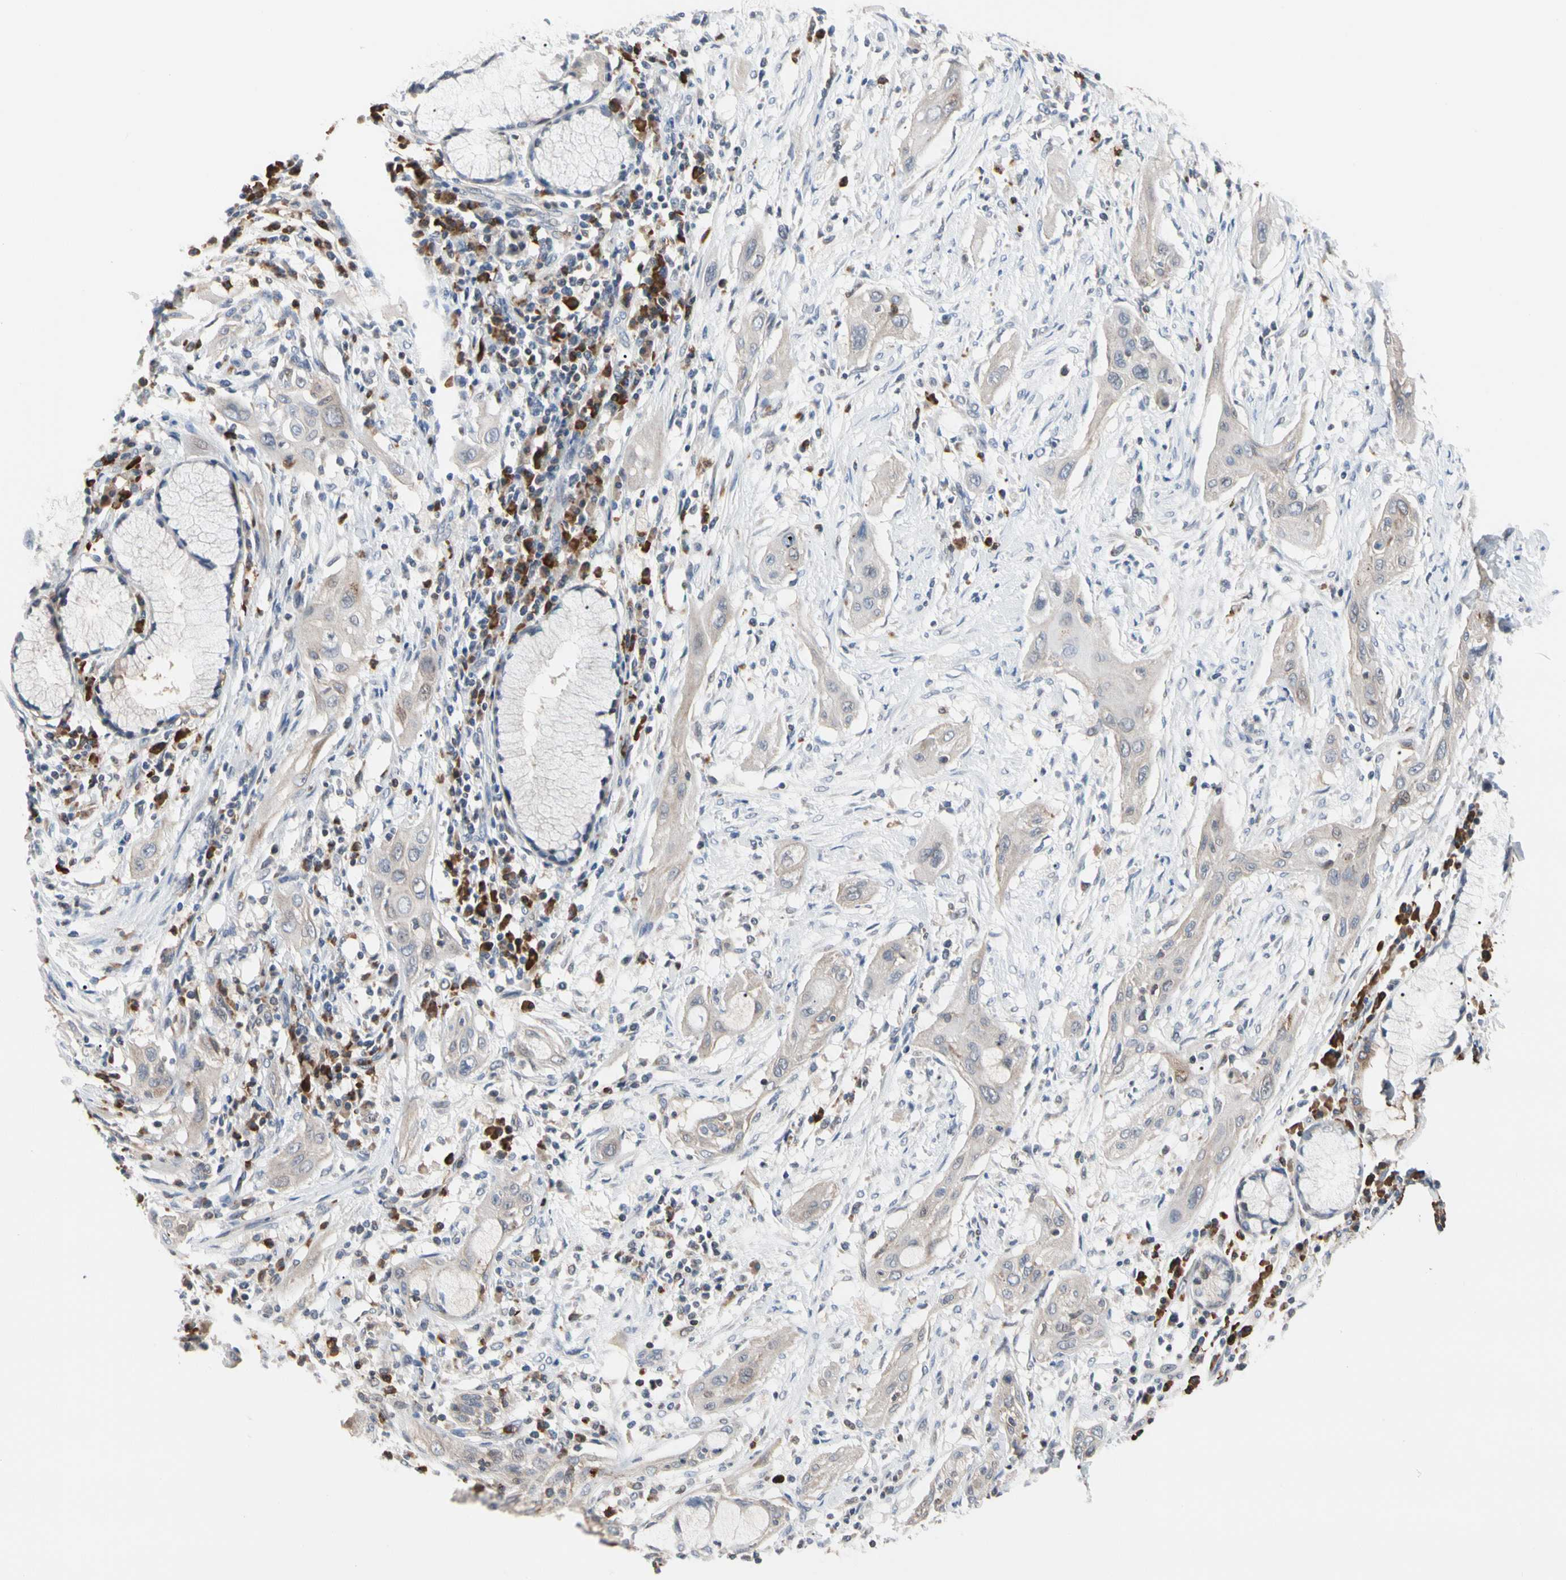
{"staining": {"intensity": "weak", "quantity": "25%-75%", "location": "cytoplasmic/membranous"}, "tissue": "lung cancer", "cell_type": "Tumor cells", "image_type": "cancer", "snomed": [{"axis": "morphology", "description": "Squamous cell carcinoma, NOS"}, {"axis": "topography", "description": "Lung"}], "caption": "Weak cytoplasmic/membranous positivity for a protein is present in approximately 25%-75% of tumor cells of lung cancer (squamous cell carcinoma) using immunohistochemistry (IHC).", "gene": "MCL1", "patient": {"sex": "female", "age": 47}}